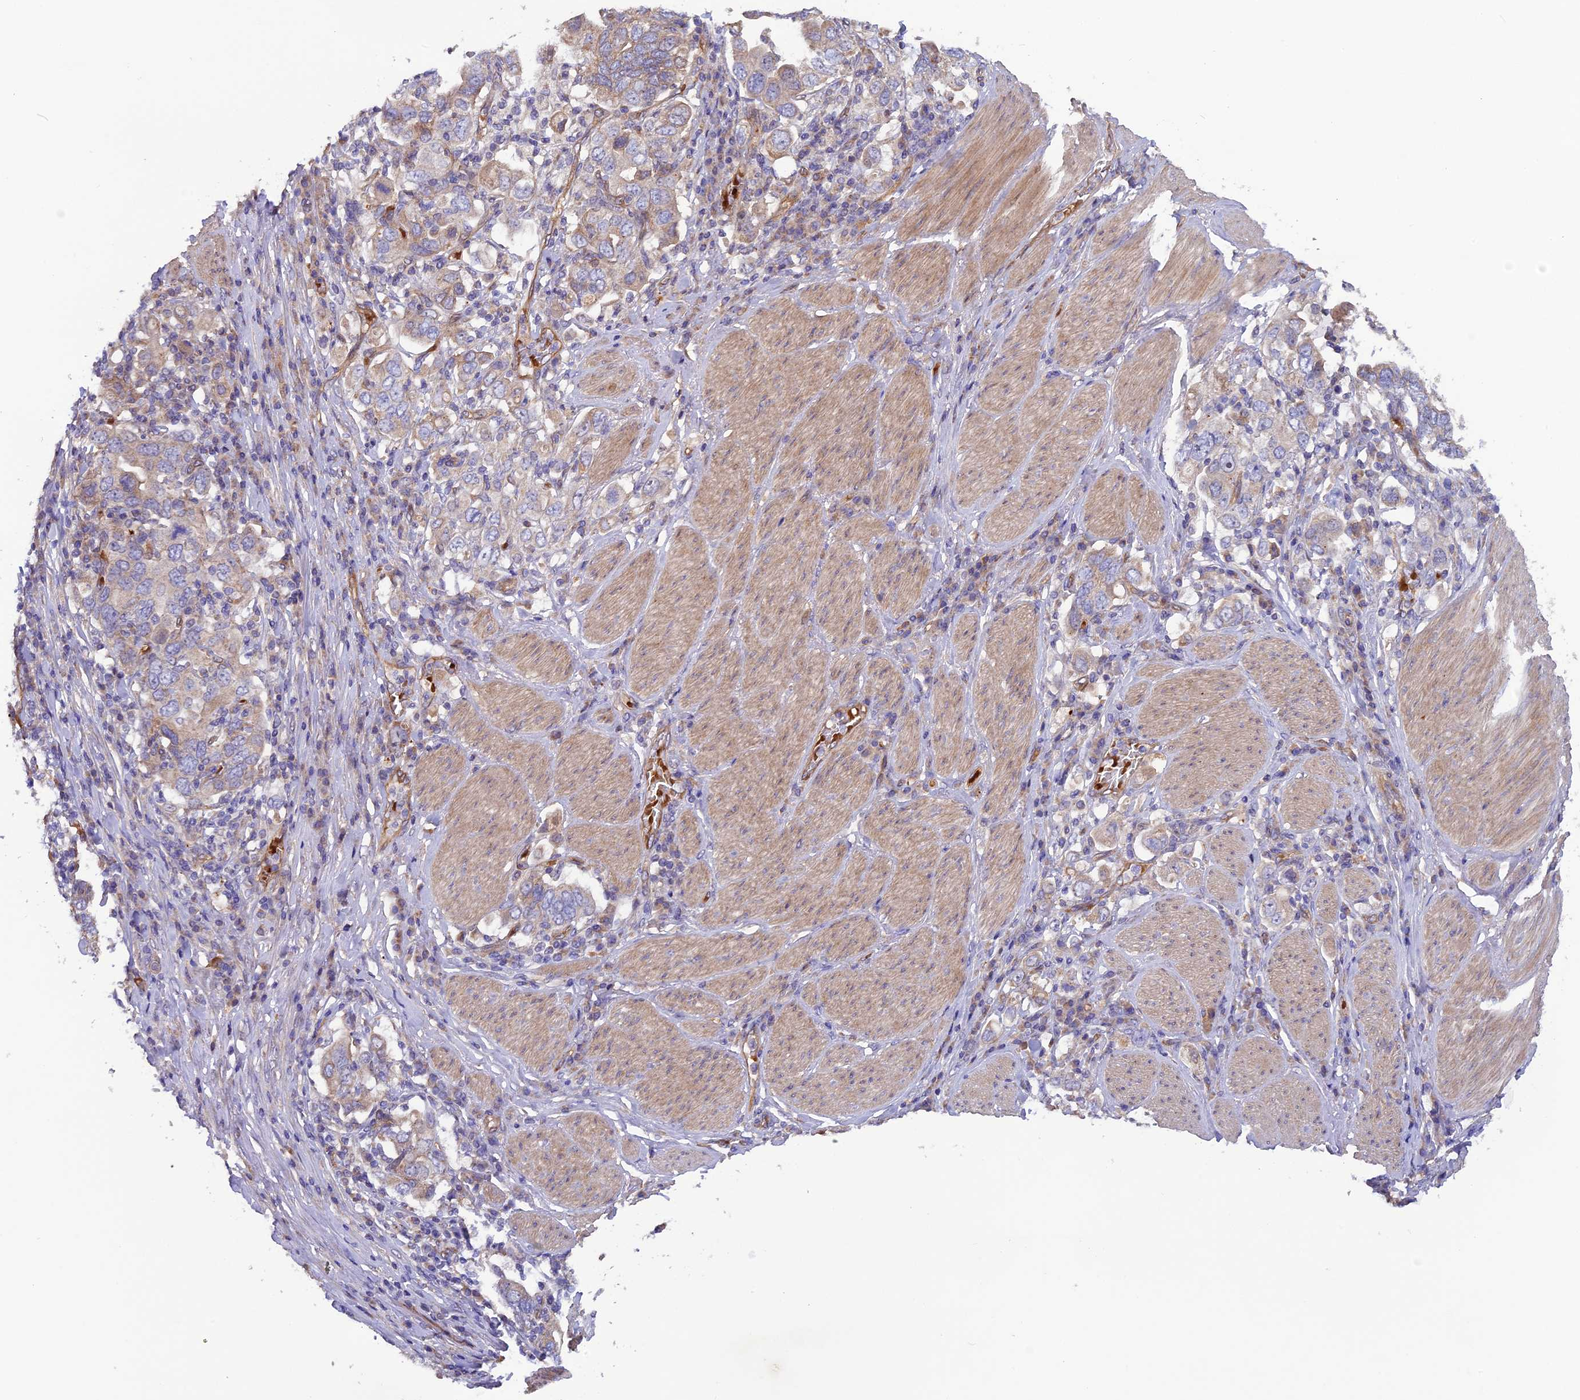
{"staining": {"intensity": "weak", "quantity": "25%-75%", "location": "cytoplasmic/membranous"}, "tissue": "stomach cancer", "cell_type": "Tumor cells", "image_type": "cancer", "snomed": [{"axis": "morphology", "description": "Adenocarcinoma, NOS"}, {"axis": "topography", "description": "Stomach, upper"}], "caption": "Immunohistochemistry staining of stomach cancer, which demonstrates low levels of weak cytoplasmic/membranous staining in about 25%-75% of tumor cells indicating weak cytoplasmic/membranous protein positivity. The staining was performed using DAB (3,3'-diaminobenzidine) (brown) for protein detection and nuclei were counterstained in hematoxylin (blue).", "gene": "DUS3L", "patient": {"sex": "male", "age": 62}}